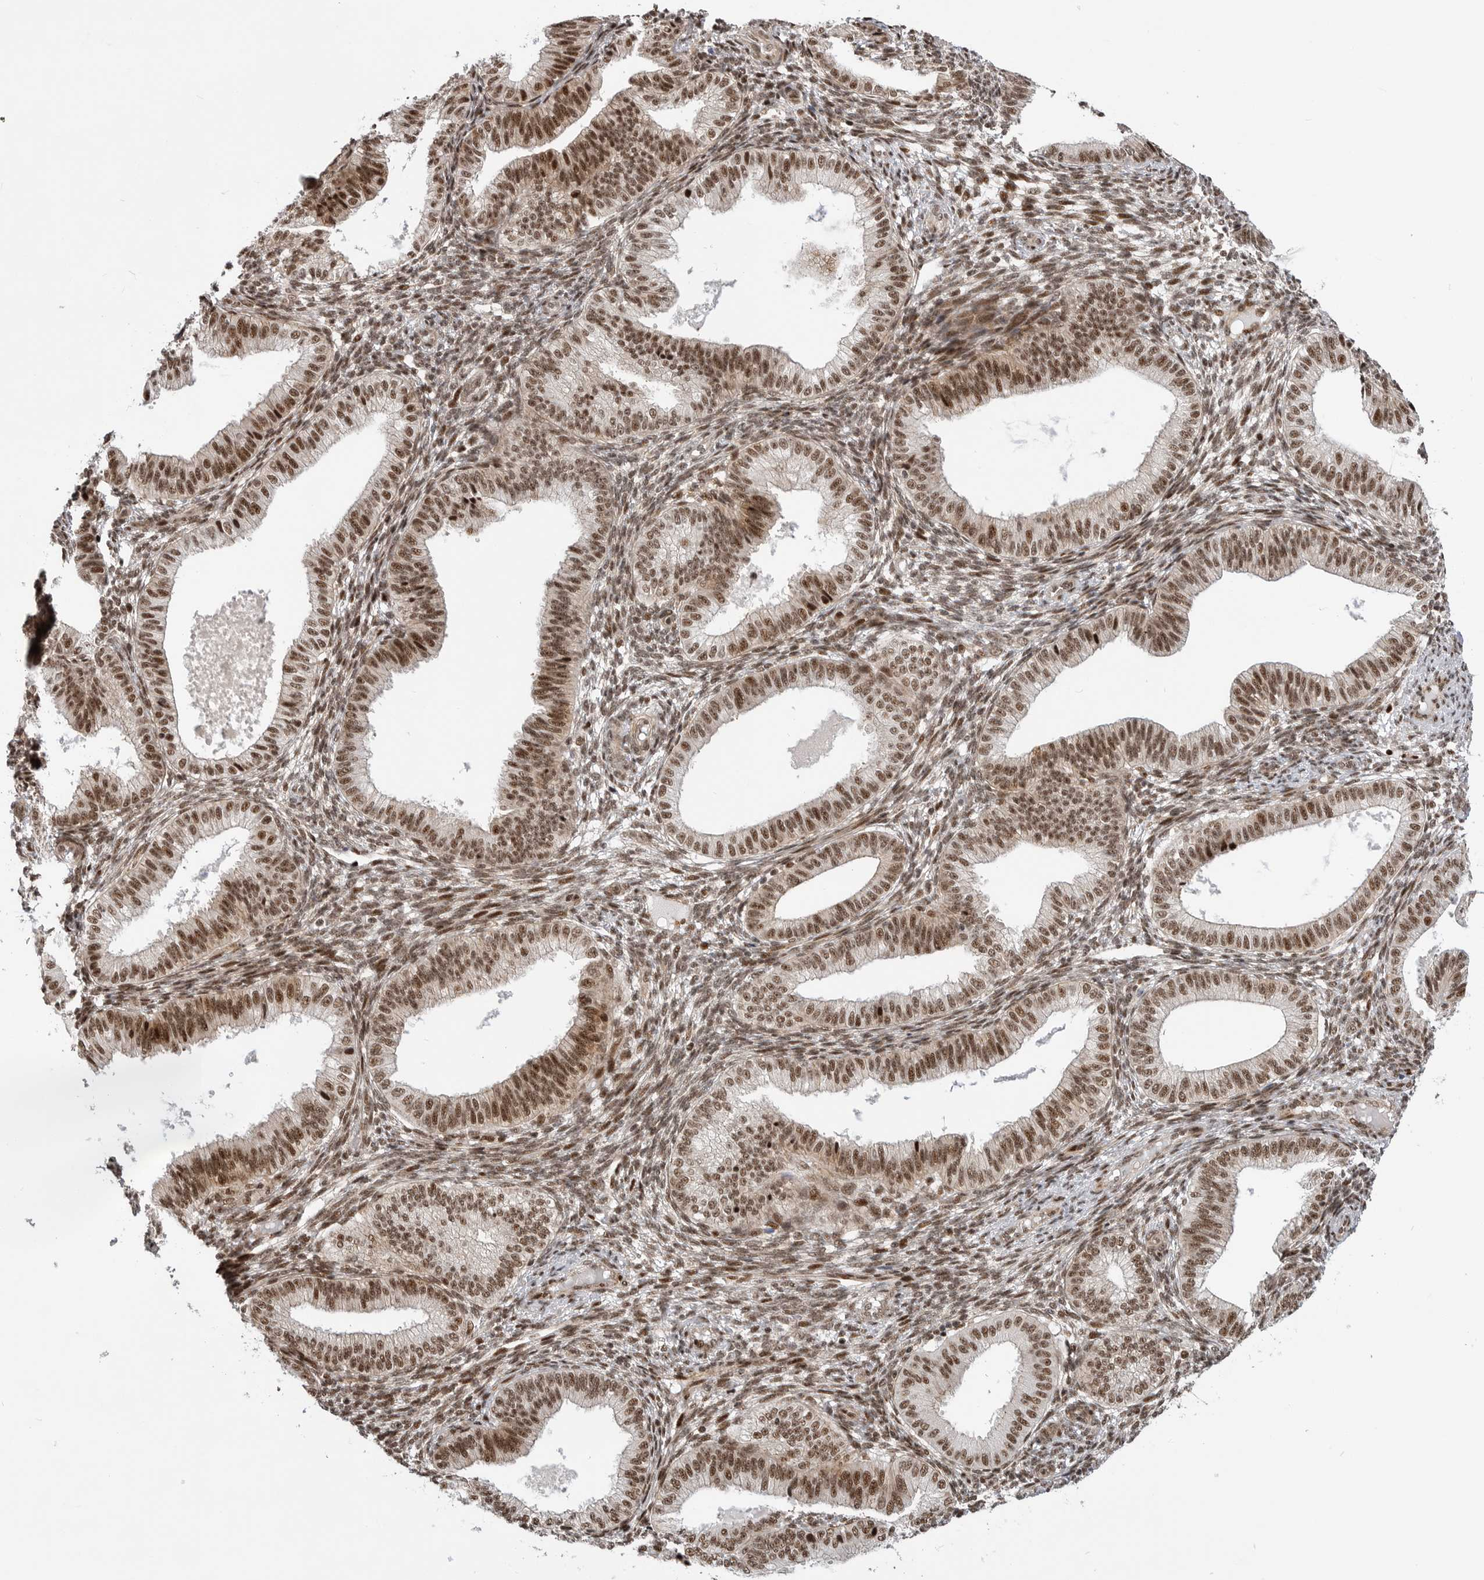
{"staining": {"intensity": "moderate", "quantity": ">75%", "location": "nuclear"}, "tissue": "endometrium", "cell_type": "Cells in endometrial stroma", "image_type": "normal", "snomed": [{"axis": "morphology", "description": "Normal tissue, NOS"}, {"axis": "topography", "description": "Endometrium"}], "caption": "Protein staining exhibits moderate nuclear expression in approximately >75% of cells in endometrial stroma in benign endometrium.", "gene": "GPATCH2", "patient": {"sex": "female", "age": 39}}